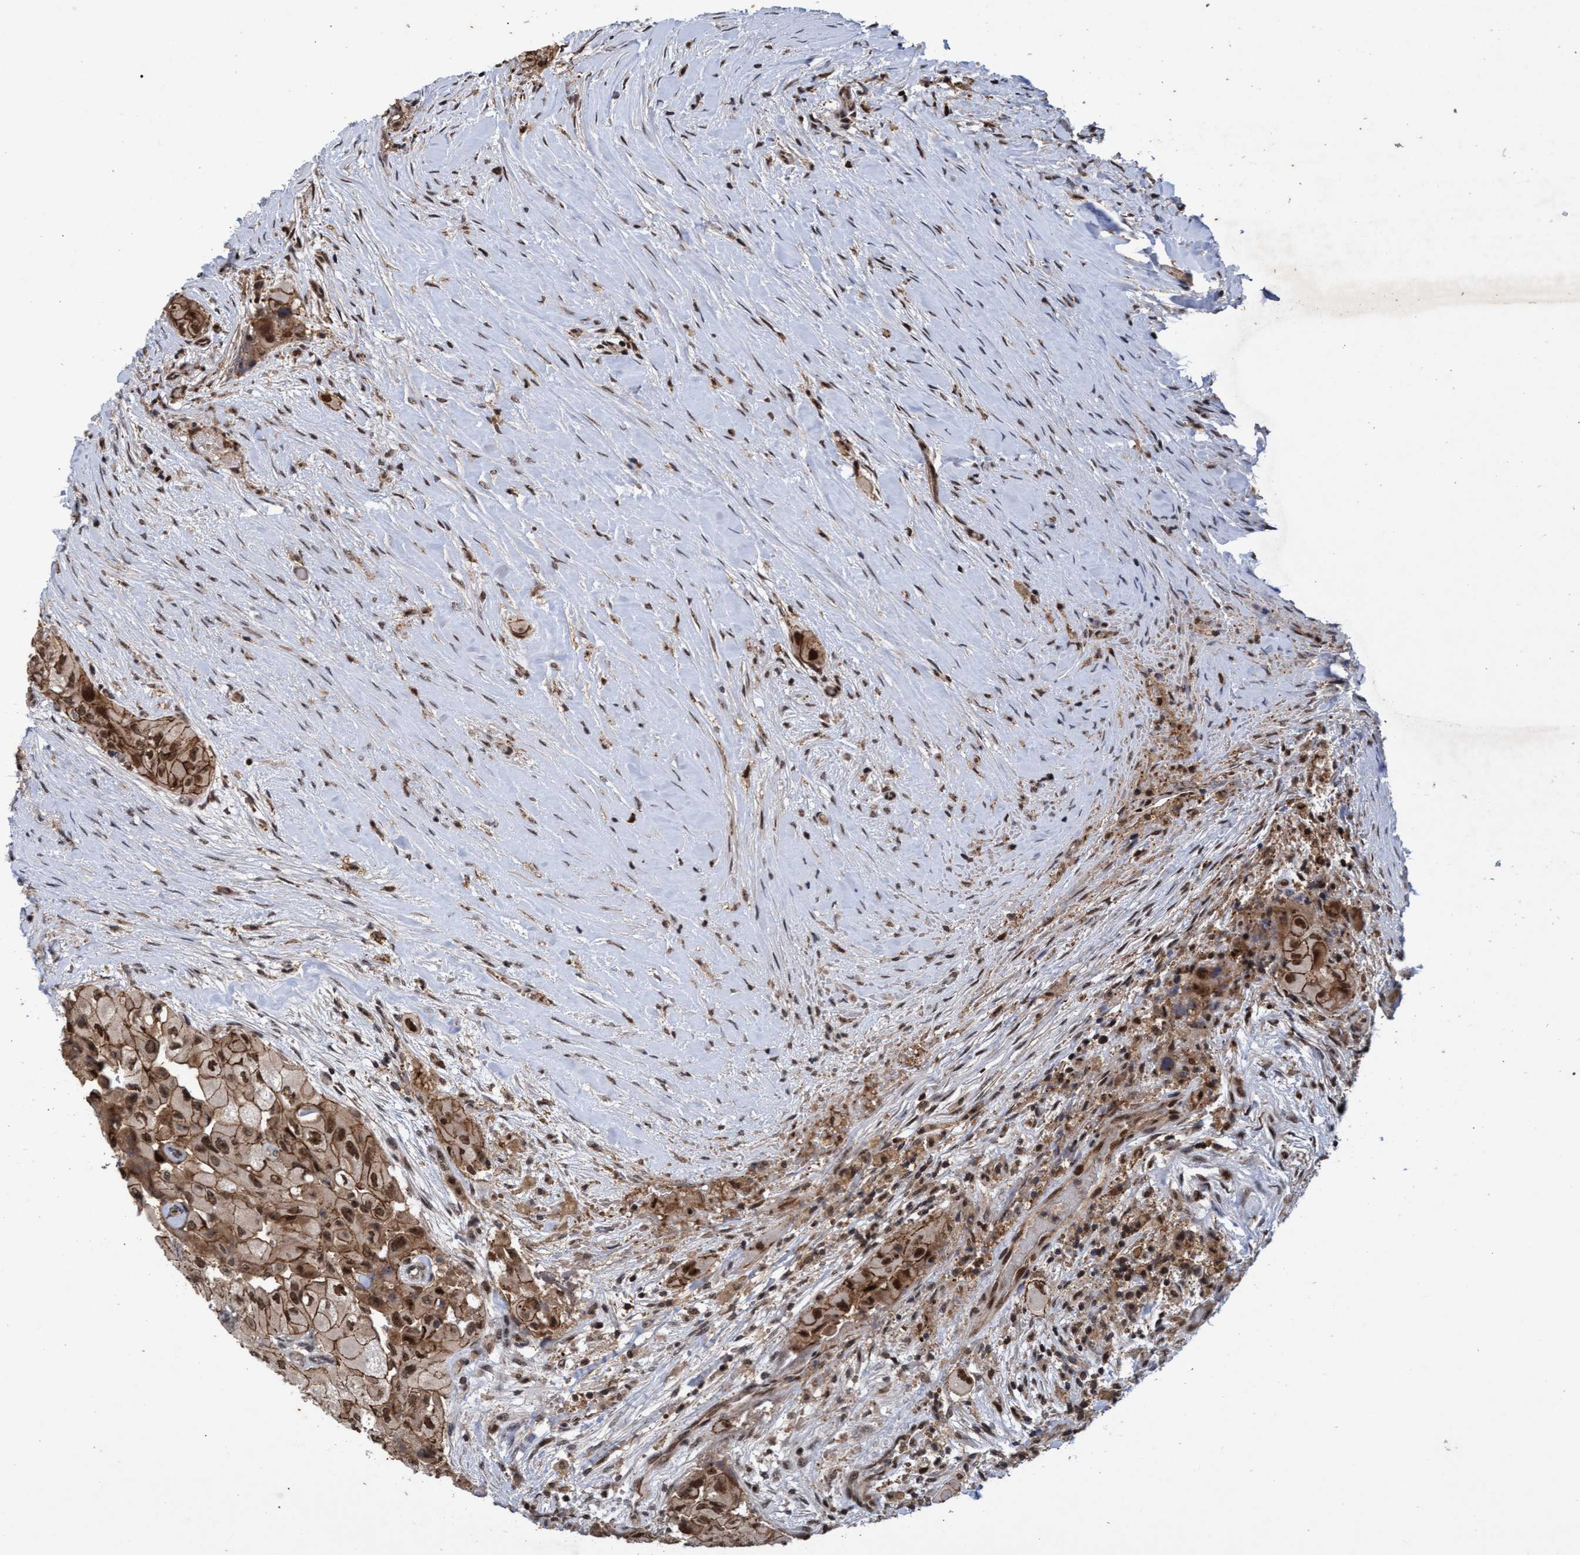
{"staining": {"intensity": "moderate", "quantity": ">75%", "location": "cytoplasmic/membranous,nuclear"}, "tissue": "thyroid cancer", "cell_type": "Tumor cells", "image_type": "cancer", "snomed": [{"axis": "morphology", "description": "Papillary adenocarcinoma, NOS"}, {"axis": "topography", "description": "Thyroid gland"}], "caption": "Immunohistochemical staining of papillary adenocarcinoma (thyroid) shows medium levels of moderate cytoplasmic/membranous and nuclear protein expression in approximately >75% of tumor cells.", "gene": "GTF2F1", "patient": {"sex": "female", "age": 59}}